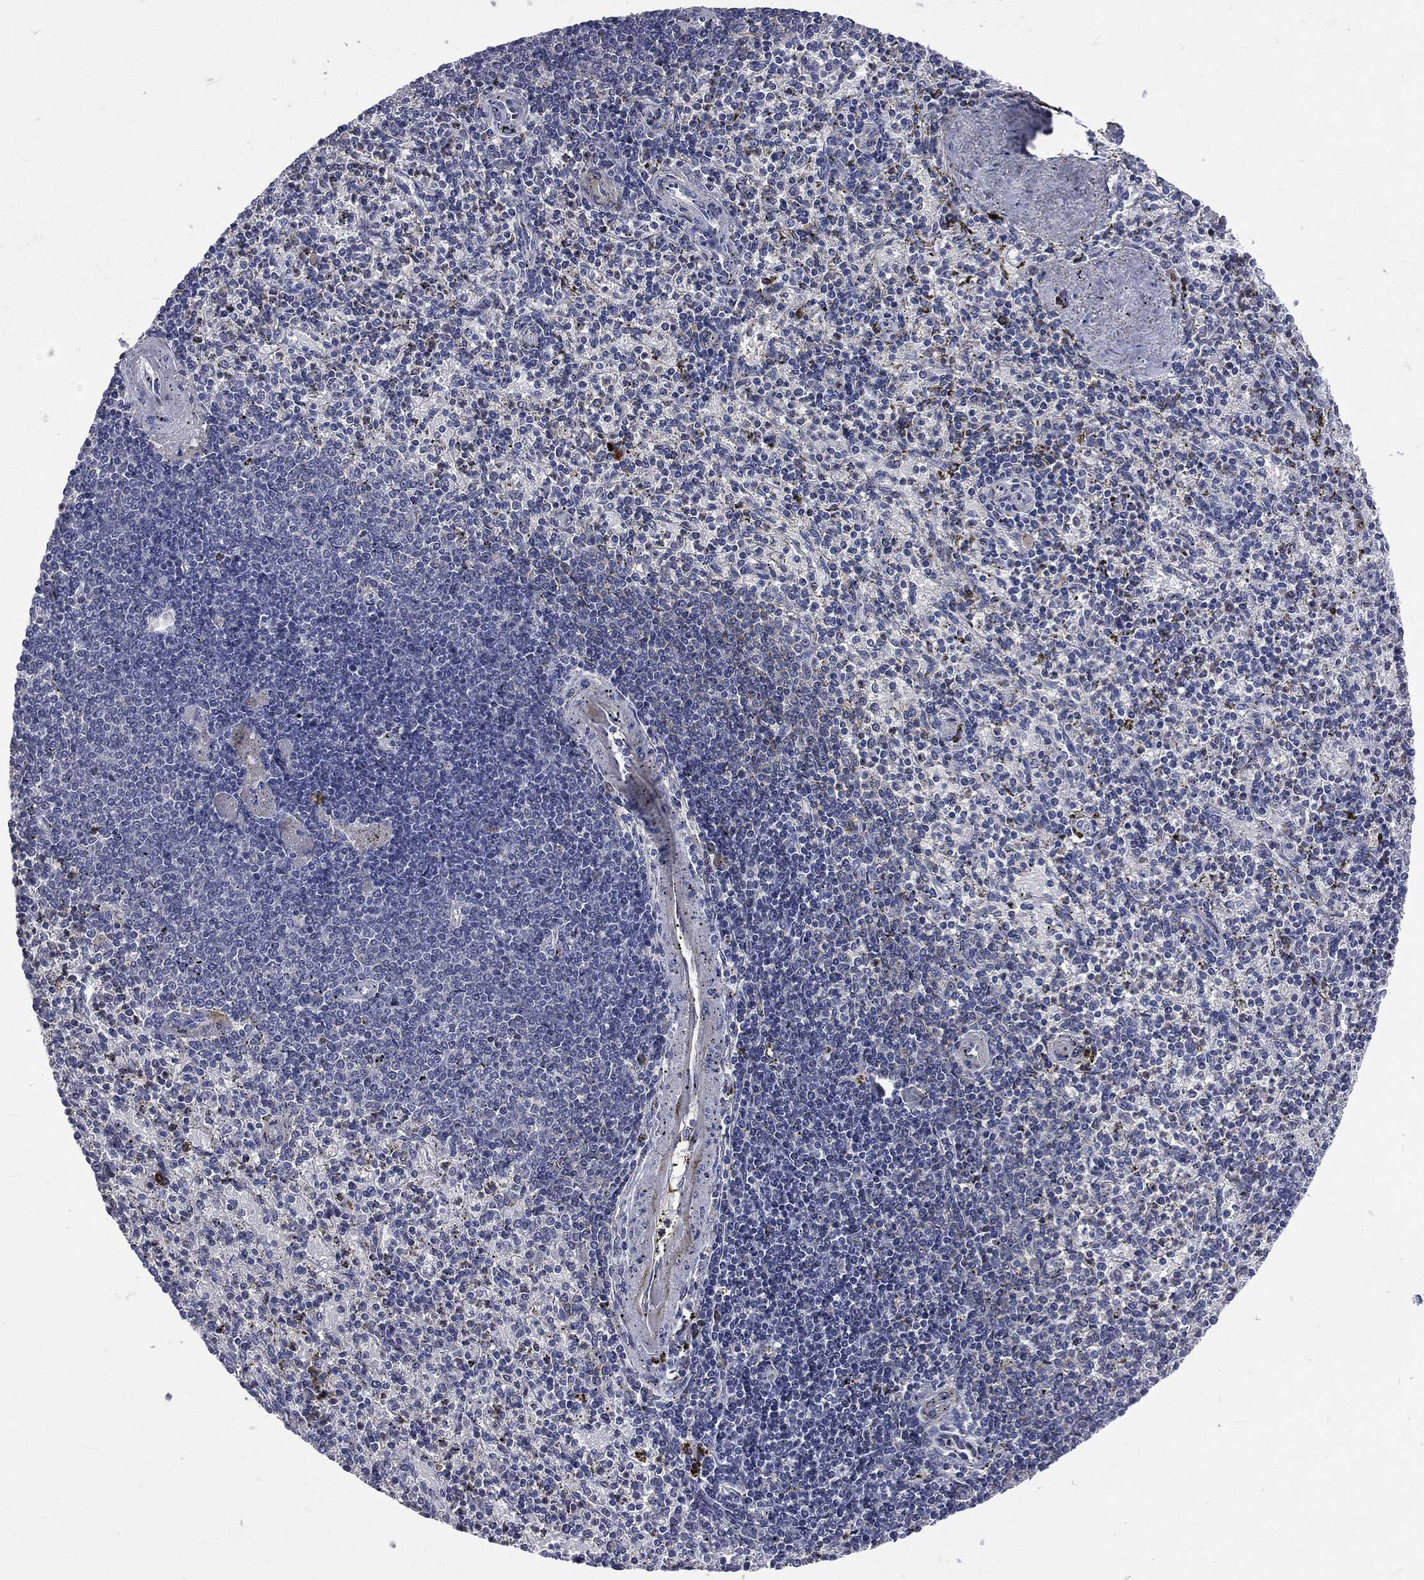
{"staining": {"intensity": "strong", "quantity": "<25%", "location": "nuclear"}, "tissue": "spleen", "cell_type": "Cells in red pulp", "image_type": "normal", "snomed": [{"axis": "morphology", "description": "Normal tissue, NOS"}, {"axis": "topography", "description": "Spleen"}], "caption": "High-magnification brightfield microscopy of benign spleen stained with DAB (brown) and counterstained with hematoxylin (blue). cells in red pulp exhibit strong nuclear expression is present in about<25% of cells.", "gene": "CA12", "patient": {"sex": "female", "age": 37}}